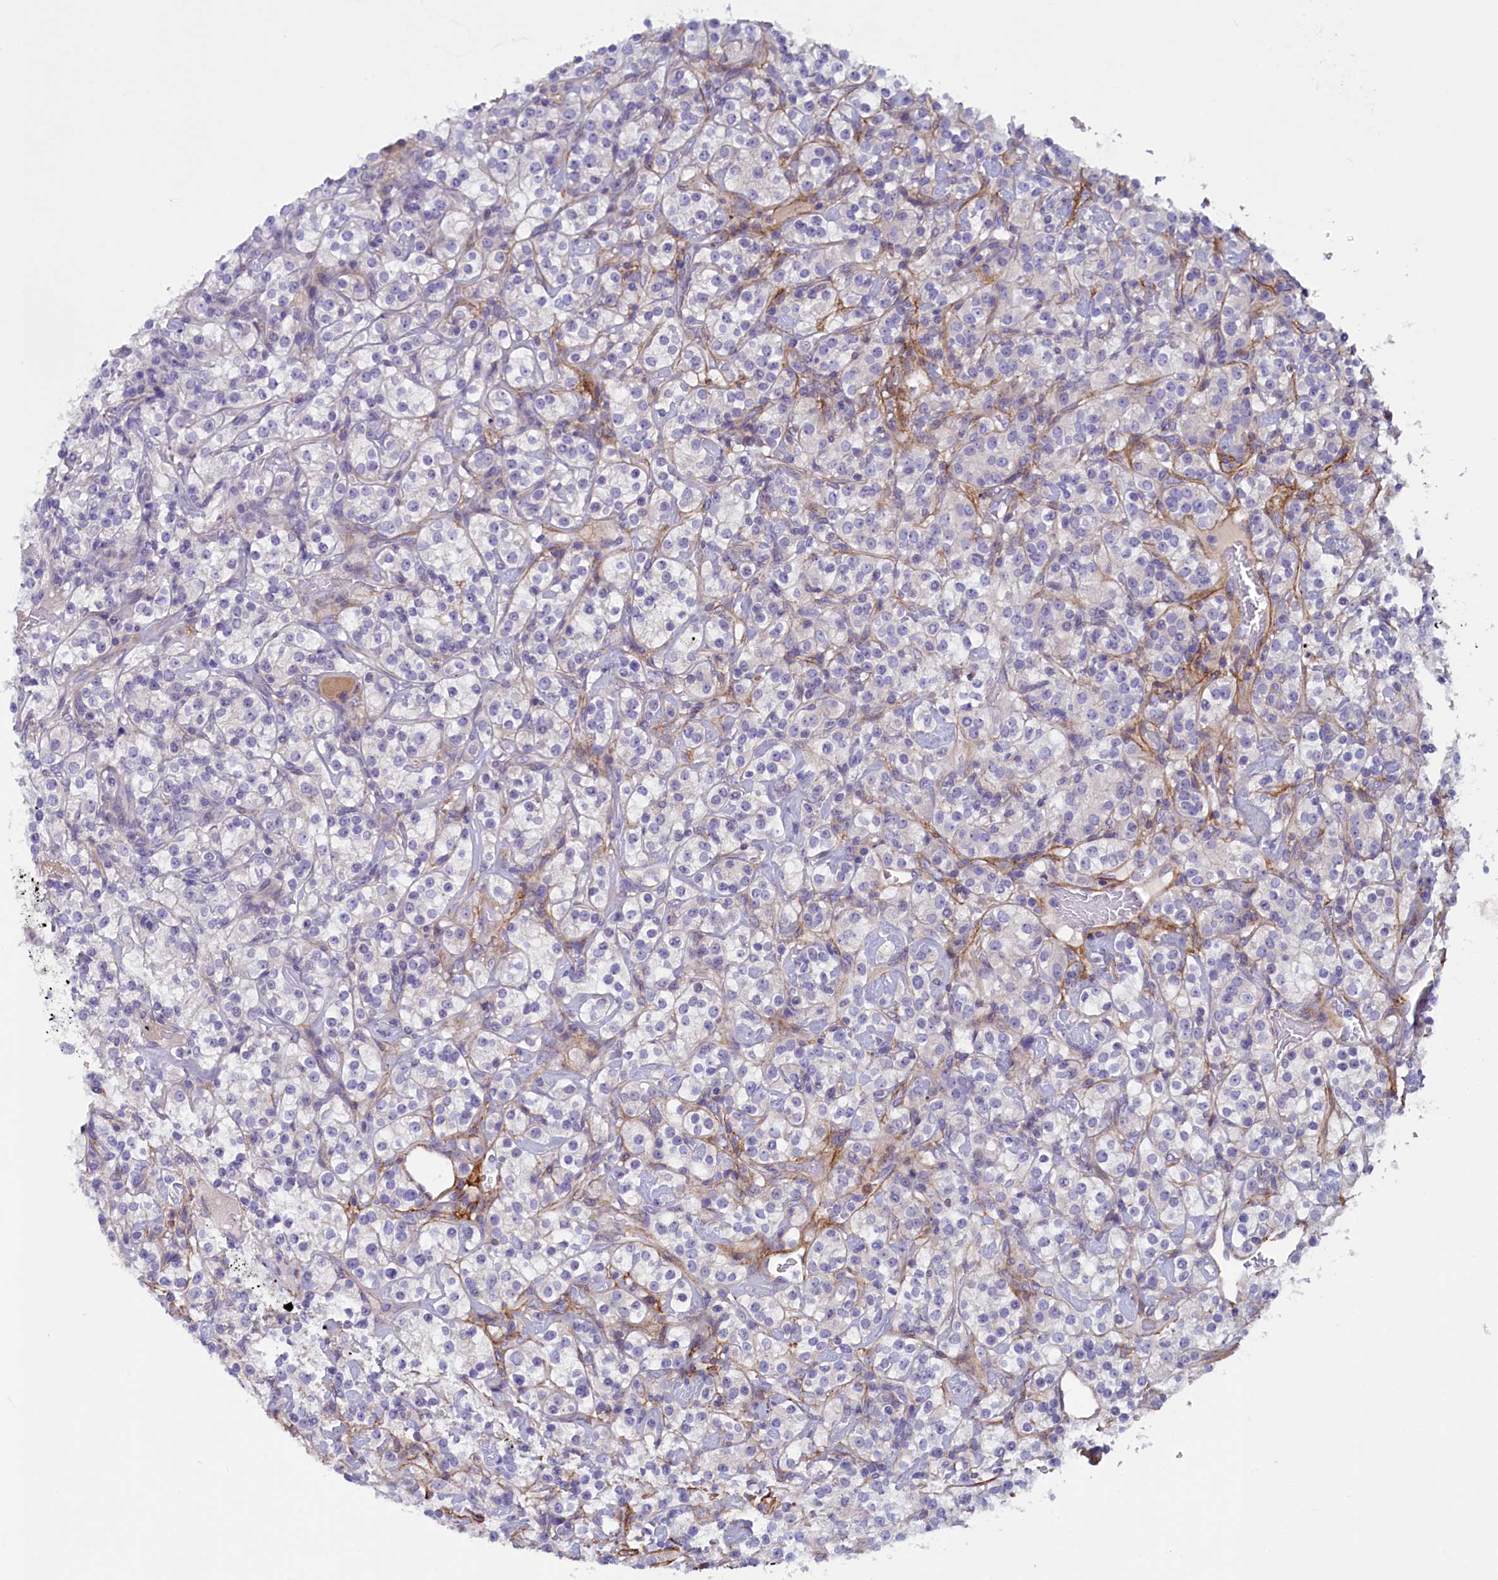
{"staining": {"intensity": "negative", "quantity": "none", "location": "none"}, "tissue": "renal cancer", "cell_type": "Tumor cells", "image_type": "cancer", "snomed": [{"axis": "morphology", "description": "Adenocarcinoma, NOS"}, {"axis": "topography", "description": "Kidney"}], "caption": "The IHC photomicrograph has no significant staining in tumor cells of renal cancer tissue. Brightfield microscopy of immunohistochemistry (IHC) stained with DAB (brown) and hematoxylin (blue), captured at high magnification.", "gene": "LOXL1", "patient": {"sex": "male", "age": 77}}